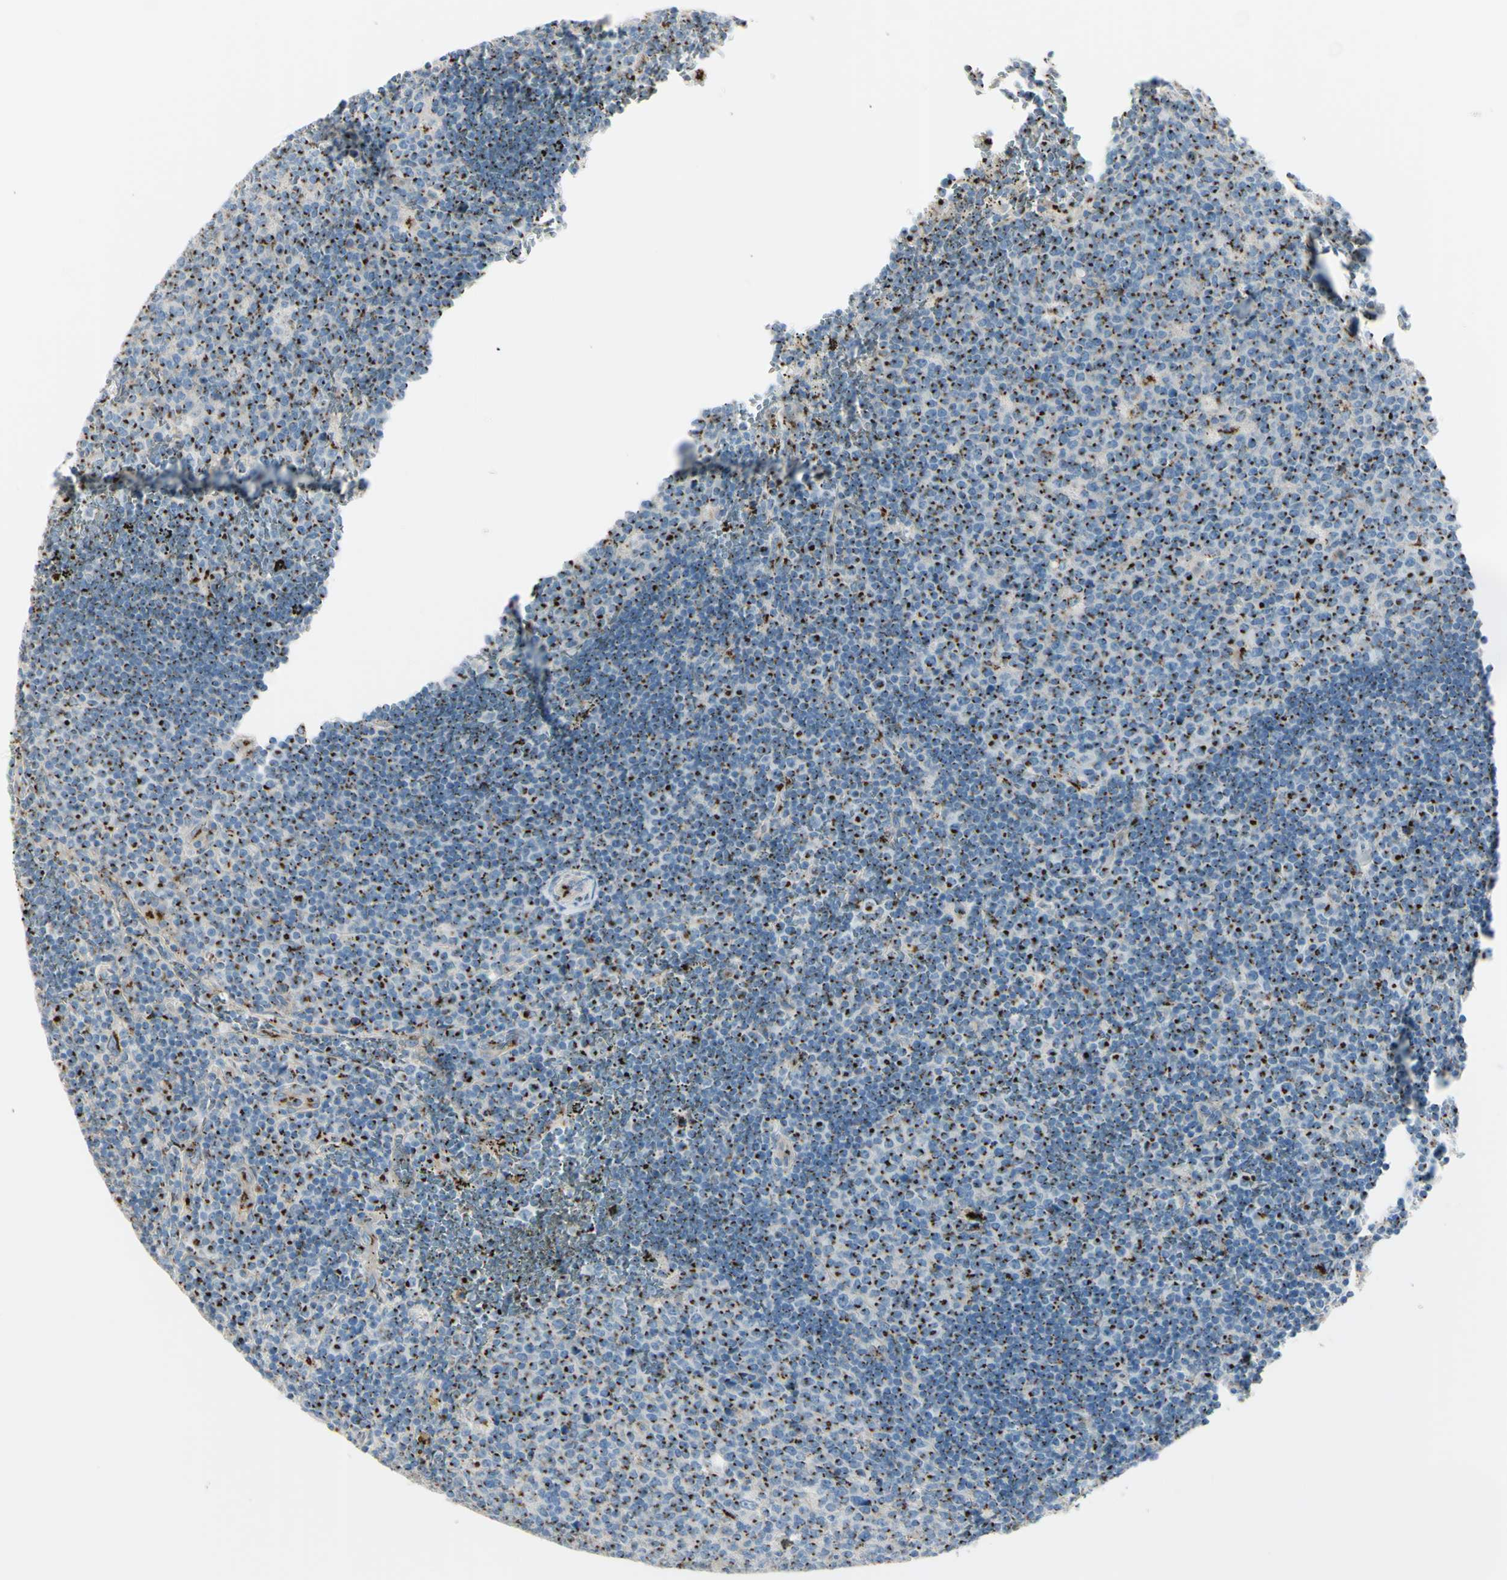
{"staining": {"intensity": "strong", "quantity": ">75%", "location": "cytoplasmic/membranous"}, "tissue": "lymph node", "cell_type": "Germinal center cells", "image_type": "normal", "snomed": [{"axis": "morphology", "description": "Normal tissue, NOS"}, {"axis": "topography", "description": "Lymph node"}, {"axis": "topography", "description": "Salivary gland"}], "caption": "High-magnification brightfield microscopy of benign lymph node stained with DAB (brown) and counterstained with hematoxylin (blue). germinal center cells exhibit strong cytoplasmic/membranous positivity is identified in approximately>75% of cells. Ihc stains the protein in brown and the nuclei are stained blue.", "gene": "B4GALT1", "patient": {"sex": "male", "age": 8}}